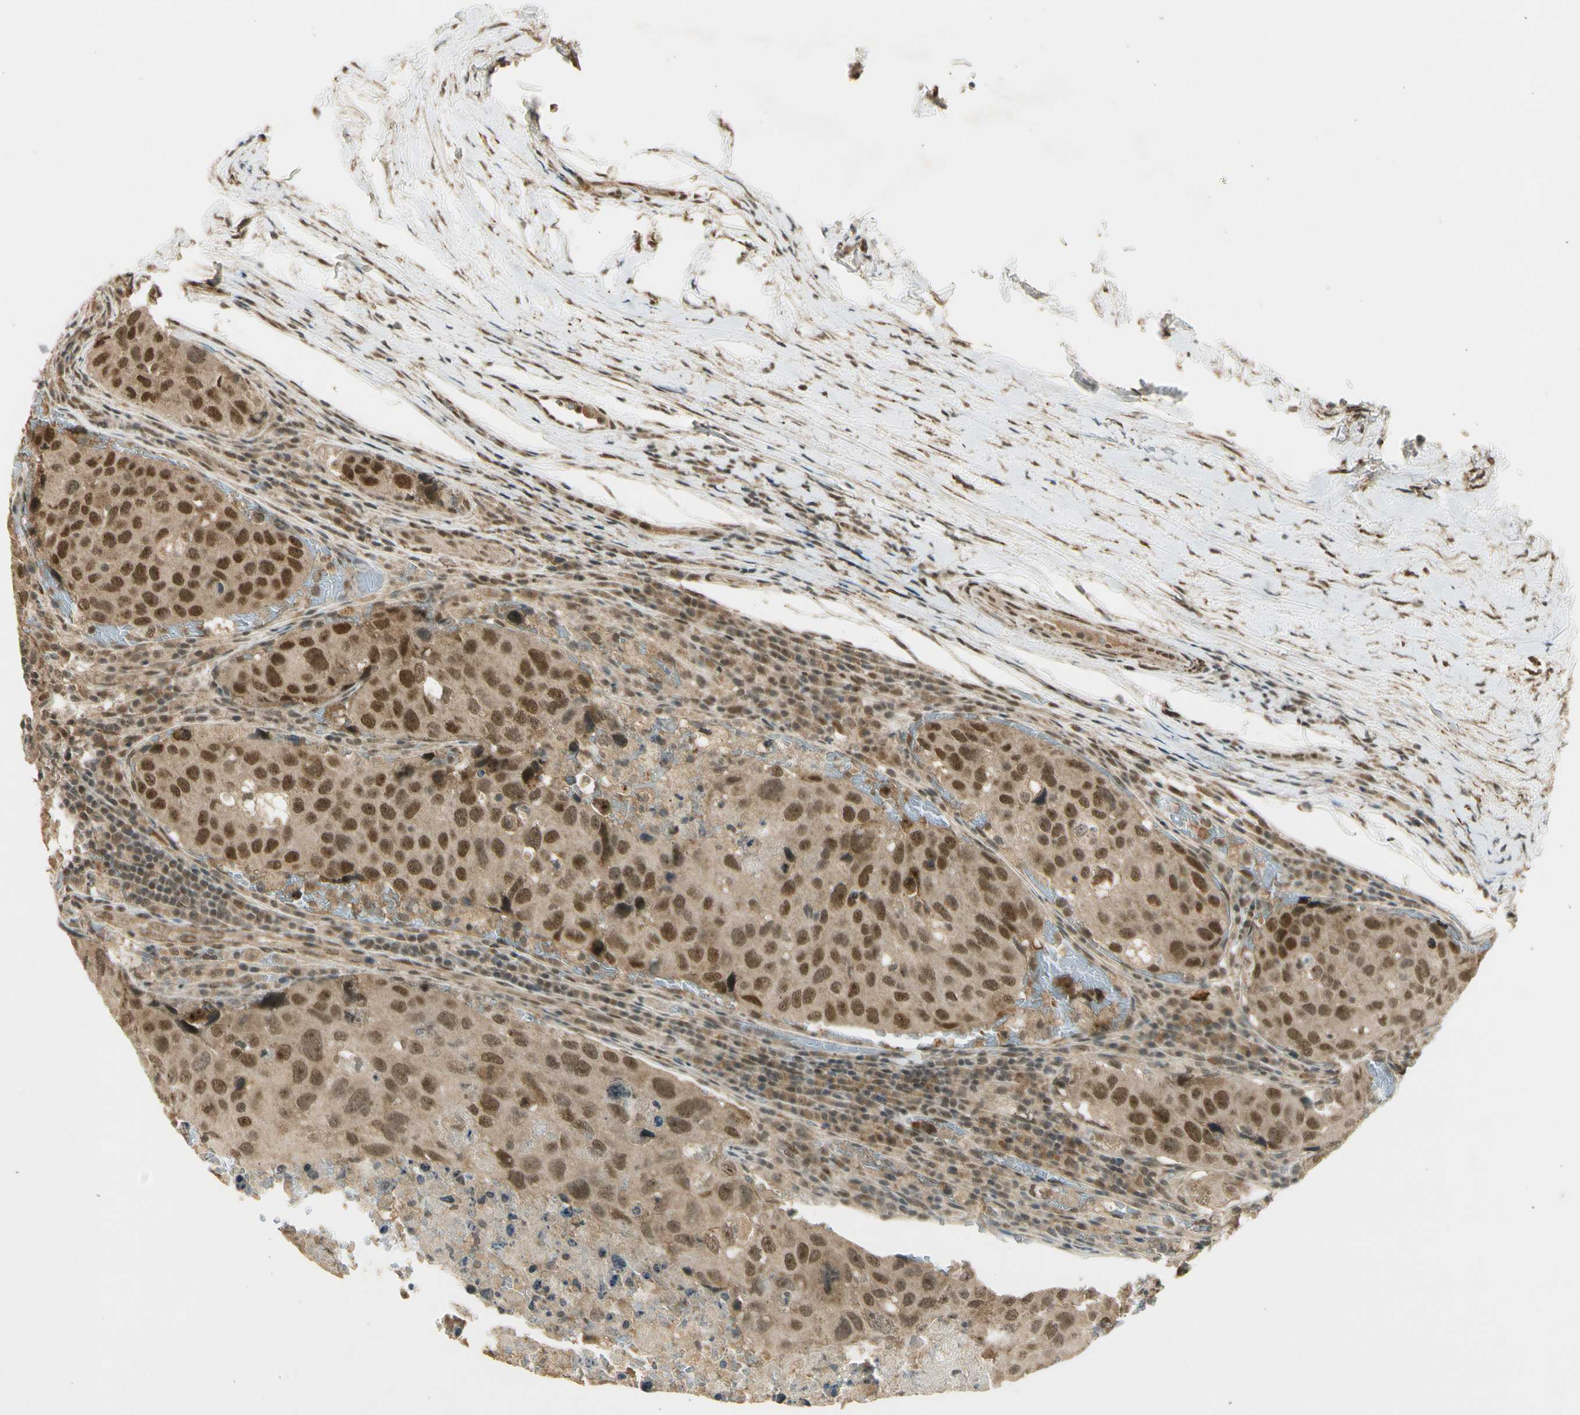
{"staining": {"intensity": "moderate", "quantity": ">75%", "location": "cytoplasmic/membranous,nuclear"}, "tissue": "urothelial cancer", "cell_type": "Tumor cells", "image_type": "cancer", "snomed": [{"axis": "morphology", "description": "Urothelial carcinoma, High grade"}, {"axis": "topography", "description": "Lymph node"}, {"axis": "topography", "description": "Urinary bladder"}], "caption": "Protein staining displays moderate cytoplasmic/membranous and nuclear staining in about >75% of tumor cells in urothelial cancer.", "gene": "ZNF135", "patient": {"sex": "male", "age": 51}}